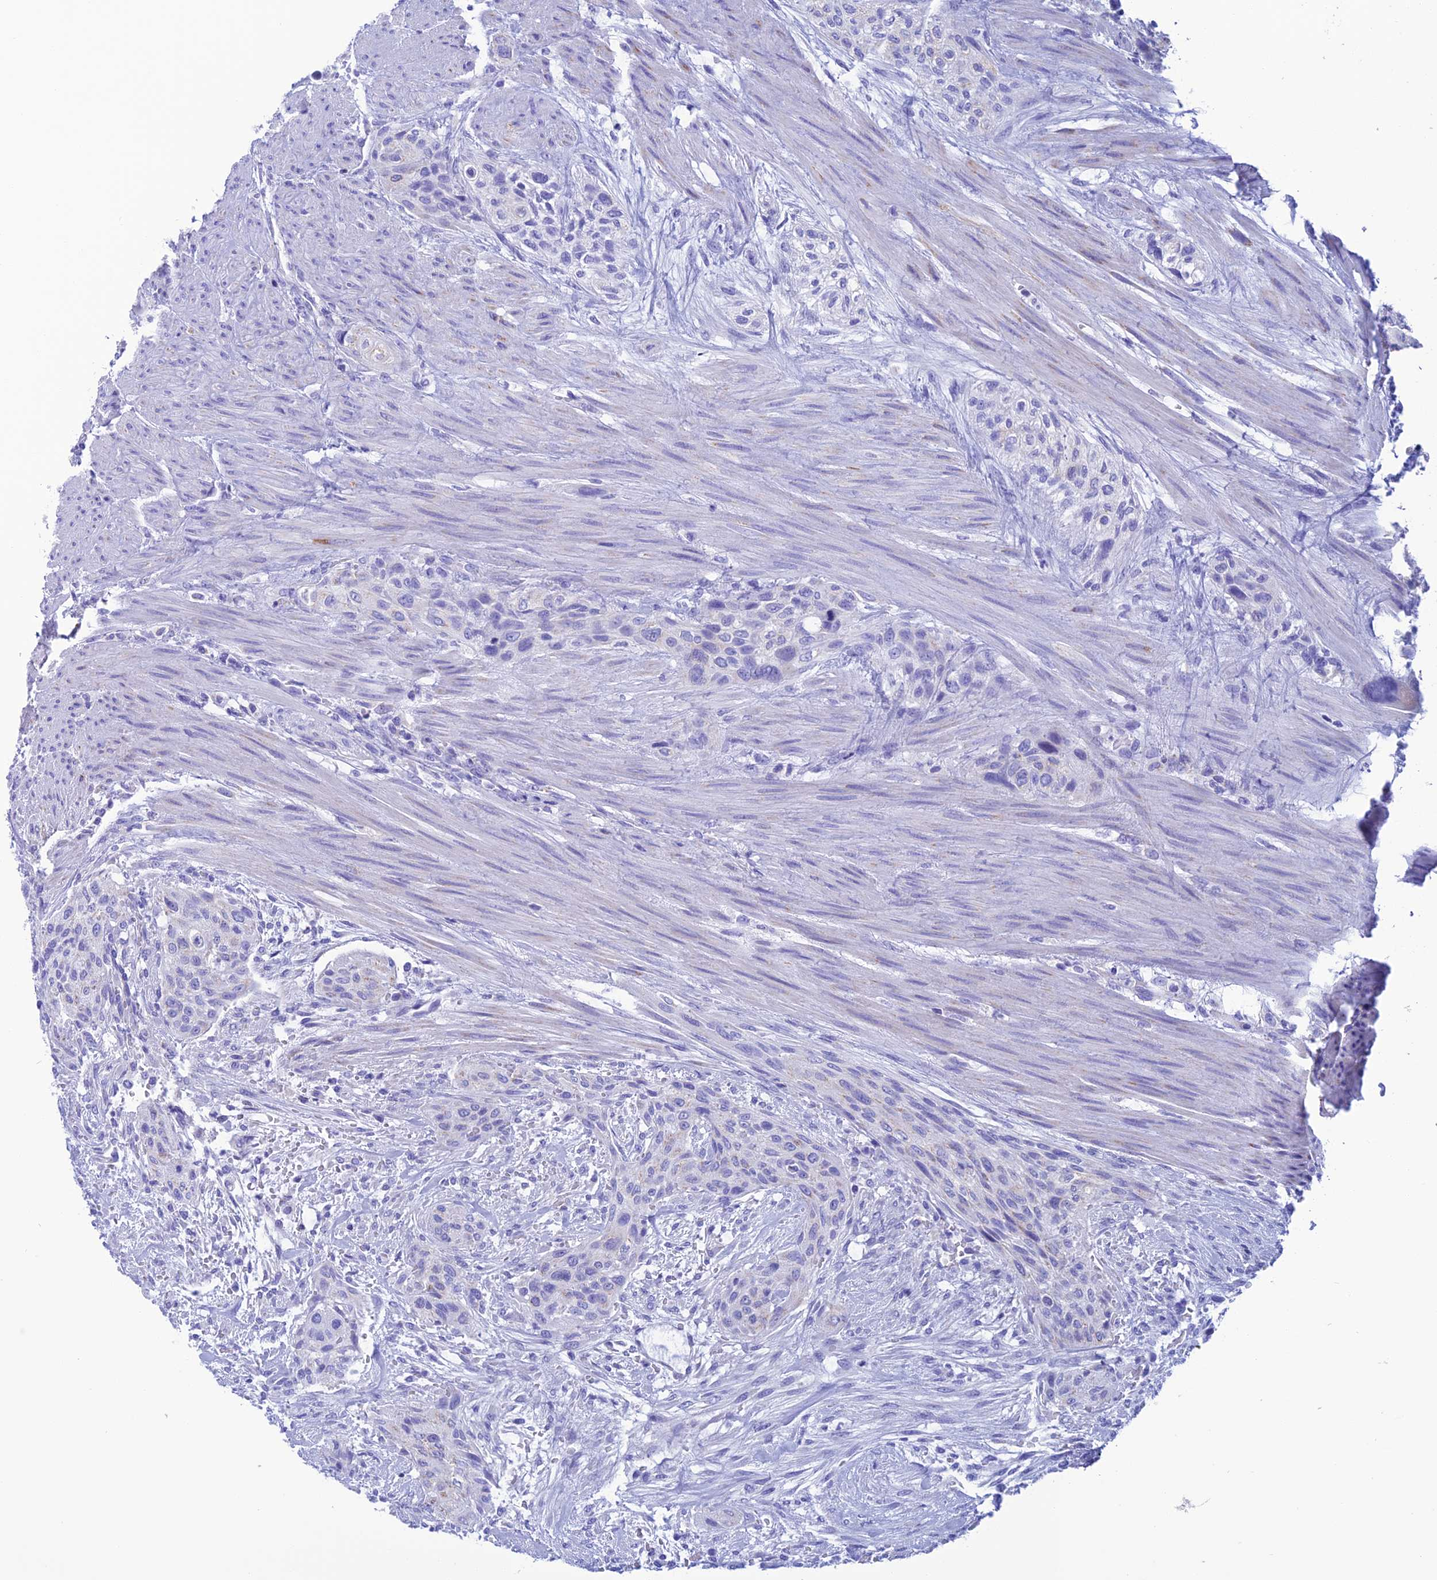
{"staining": {"intensity": "negative", "quantity": "none", "location": "none"}, "tissue": "urothelial cancer", "cell_type": "Tumor cells", "image_type": "cancer", "snomed": [{"axis": "morphology", "description": "Urothelial carcinoma, High grade"}, {"axis": "topography", "description": "Urinary bladder"}], "caption": "Micrograph shows no protein expression in tumor cells of urothelial cancer tissue.", "gene": "NXPE4", "patient": {"sex": "male", "age": 35}}